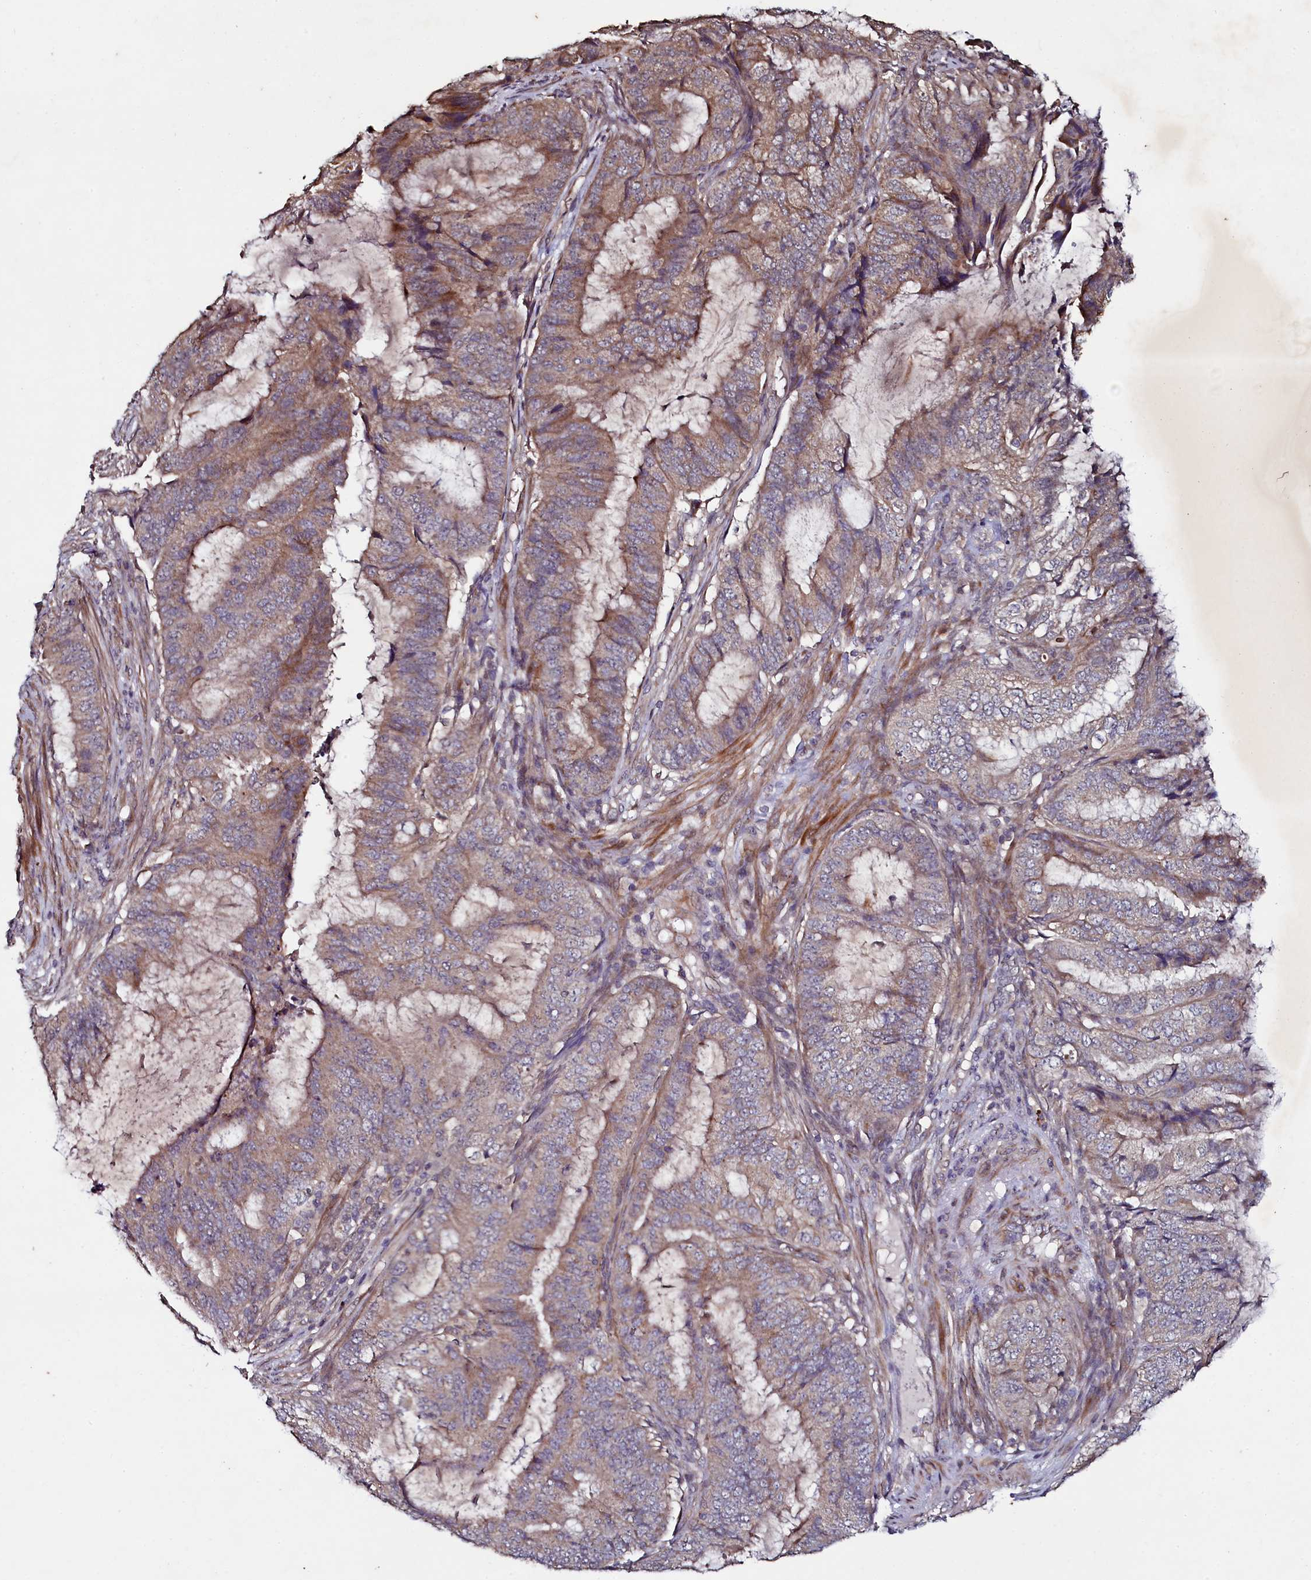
{"staining": {"intensity": "moderate", "quantity": ">75%", "location": "cytoplasmic/membranous"}, "tissue": "endometrial cancer", "cell_type": "Tumor cells", "image_type": "cancer", "snomed": [{"axis": "morphology", "description": "Adenocarcinoma, NOS"}, {"axis": "topography", "description": "Endometrium"}], "caption": "Protein analysis of endometrial cancer tissue reveals moderate cytoplasmic/membranous staining in about >75% of tumor cells. The protein is shown in brown color, while the nuclei are stained blue.", "gene": "SEC24C", "patient": {"sex": "female", "age": 51}}